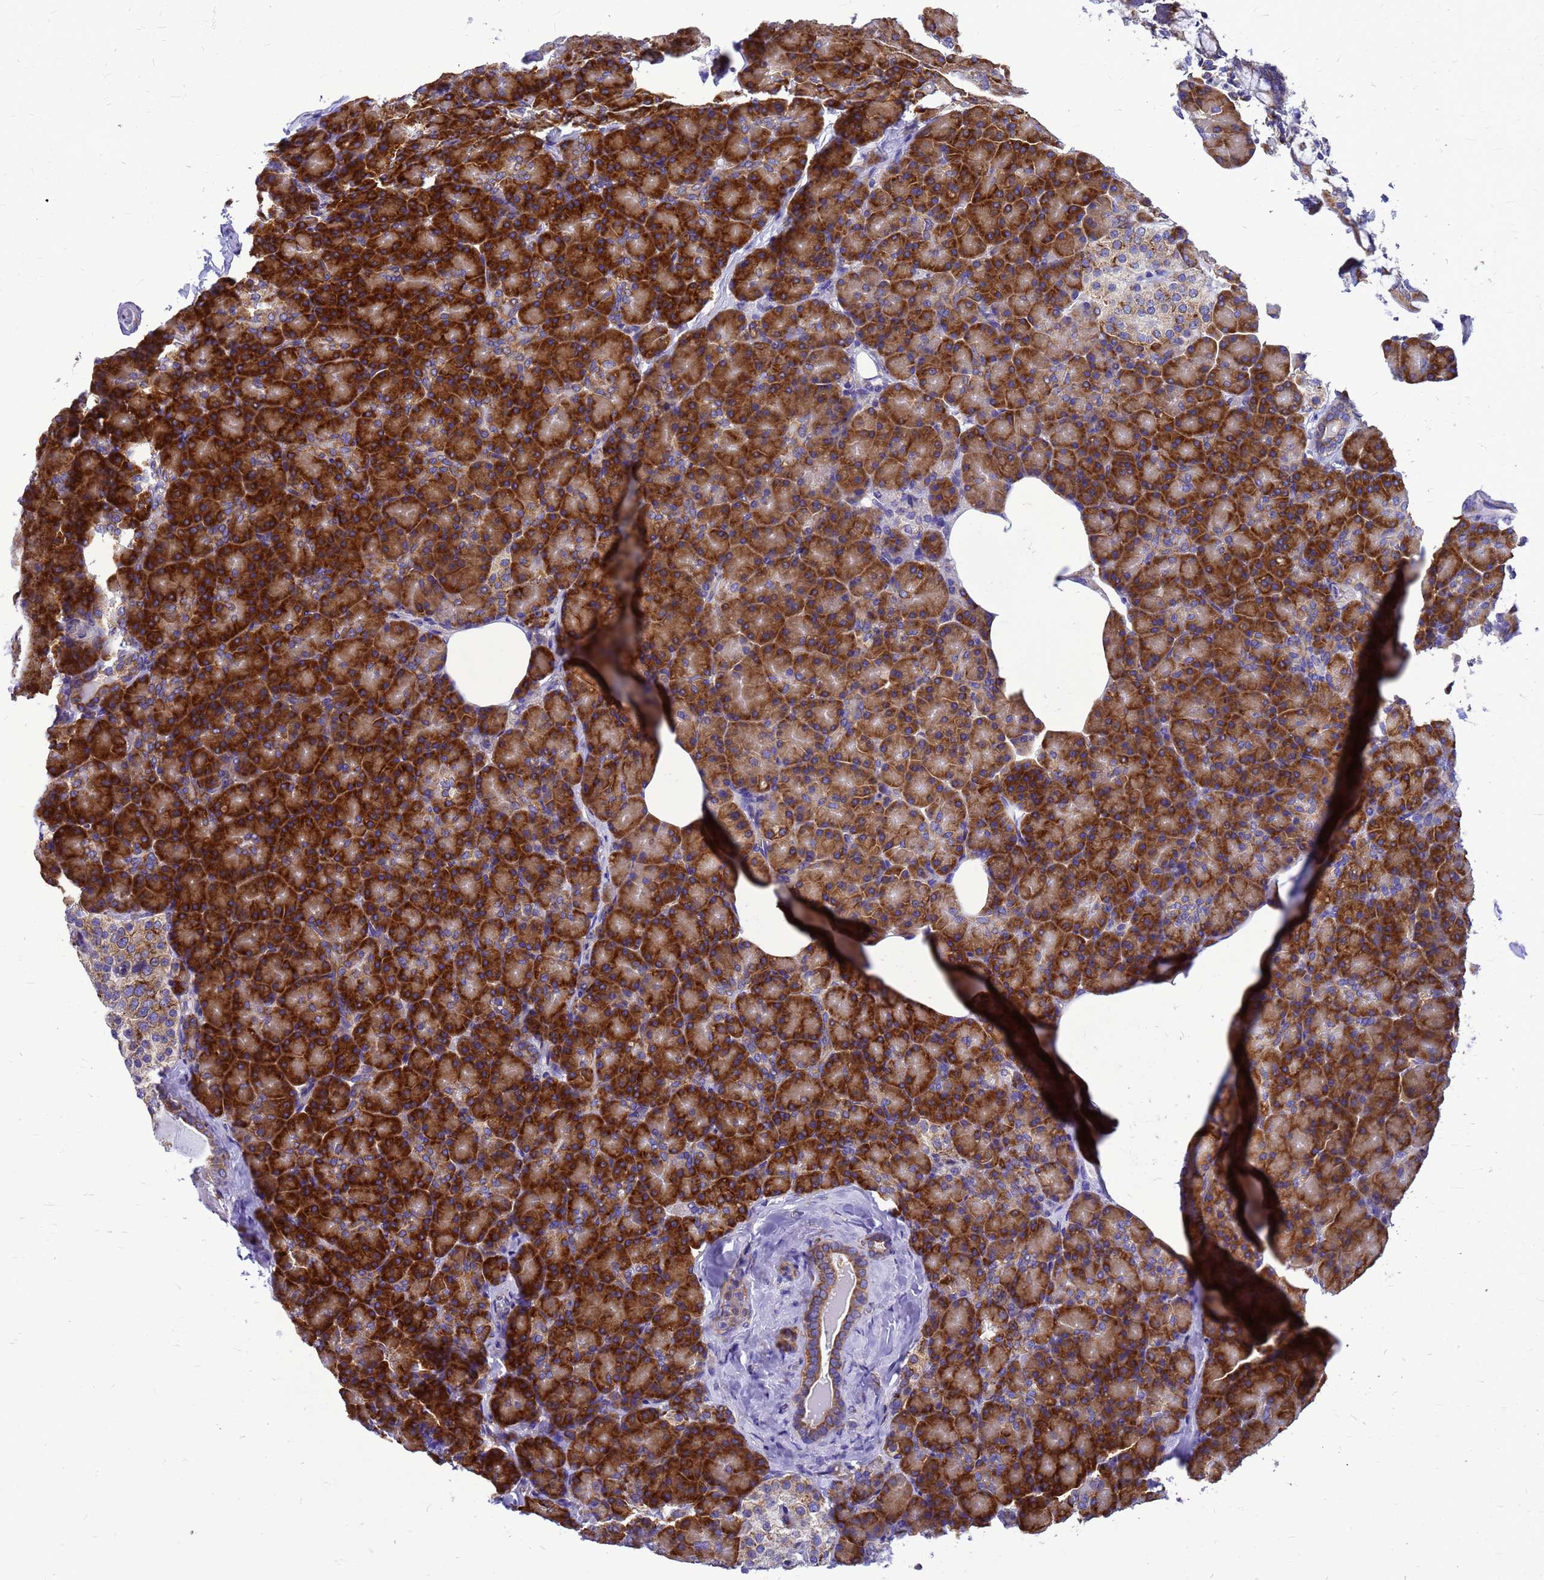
{"staining": {"intensity": "strong", "quantity": ">75%", "location": "cytoplasmic/membranous"}, "tissue": "pancreas", "cell_type": "Exocrine glandular cells", "image_type": "normal", "snomed": [{"axis": "morphology", "description": "Normal tissue, NOS"}, {"axis": "topography", "description": "Pancreas"}], "caption": "Benign pancreas displays strong cytoplasmic/membranous staining in about >75% of exocrine glandular cells, visualized by immunohistochemistry. The staining was performed using DAB (3,3'-diaminobenzidine) to visualize the protein expression in brown, while the nuclei were stained in blue with hematoxylin (Magnification: 20x).", "gene": "EEF1D", "patient": {"sex": "female", "age": 43}}